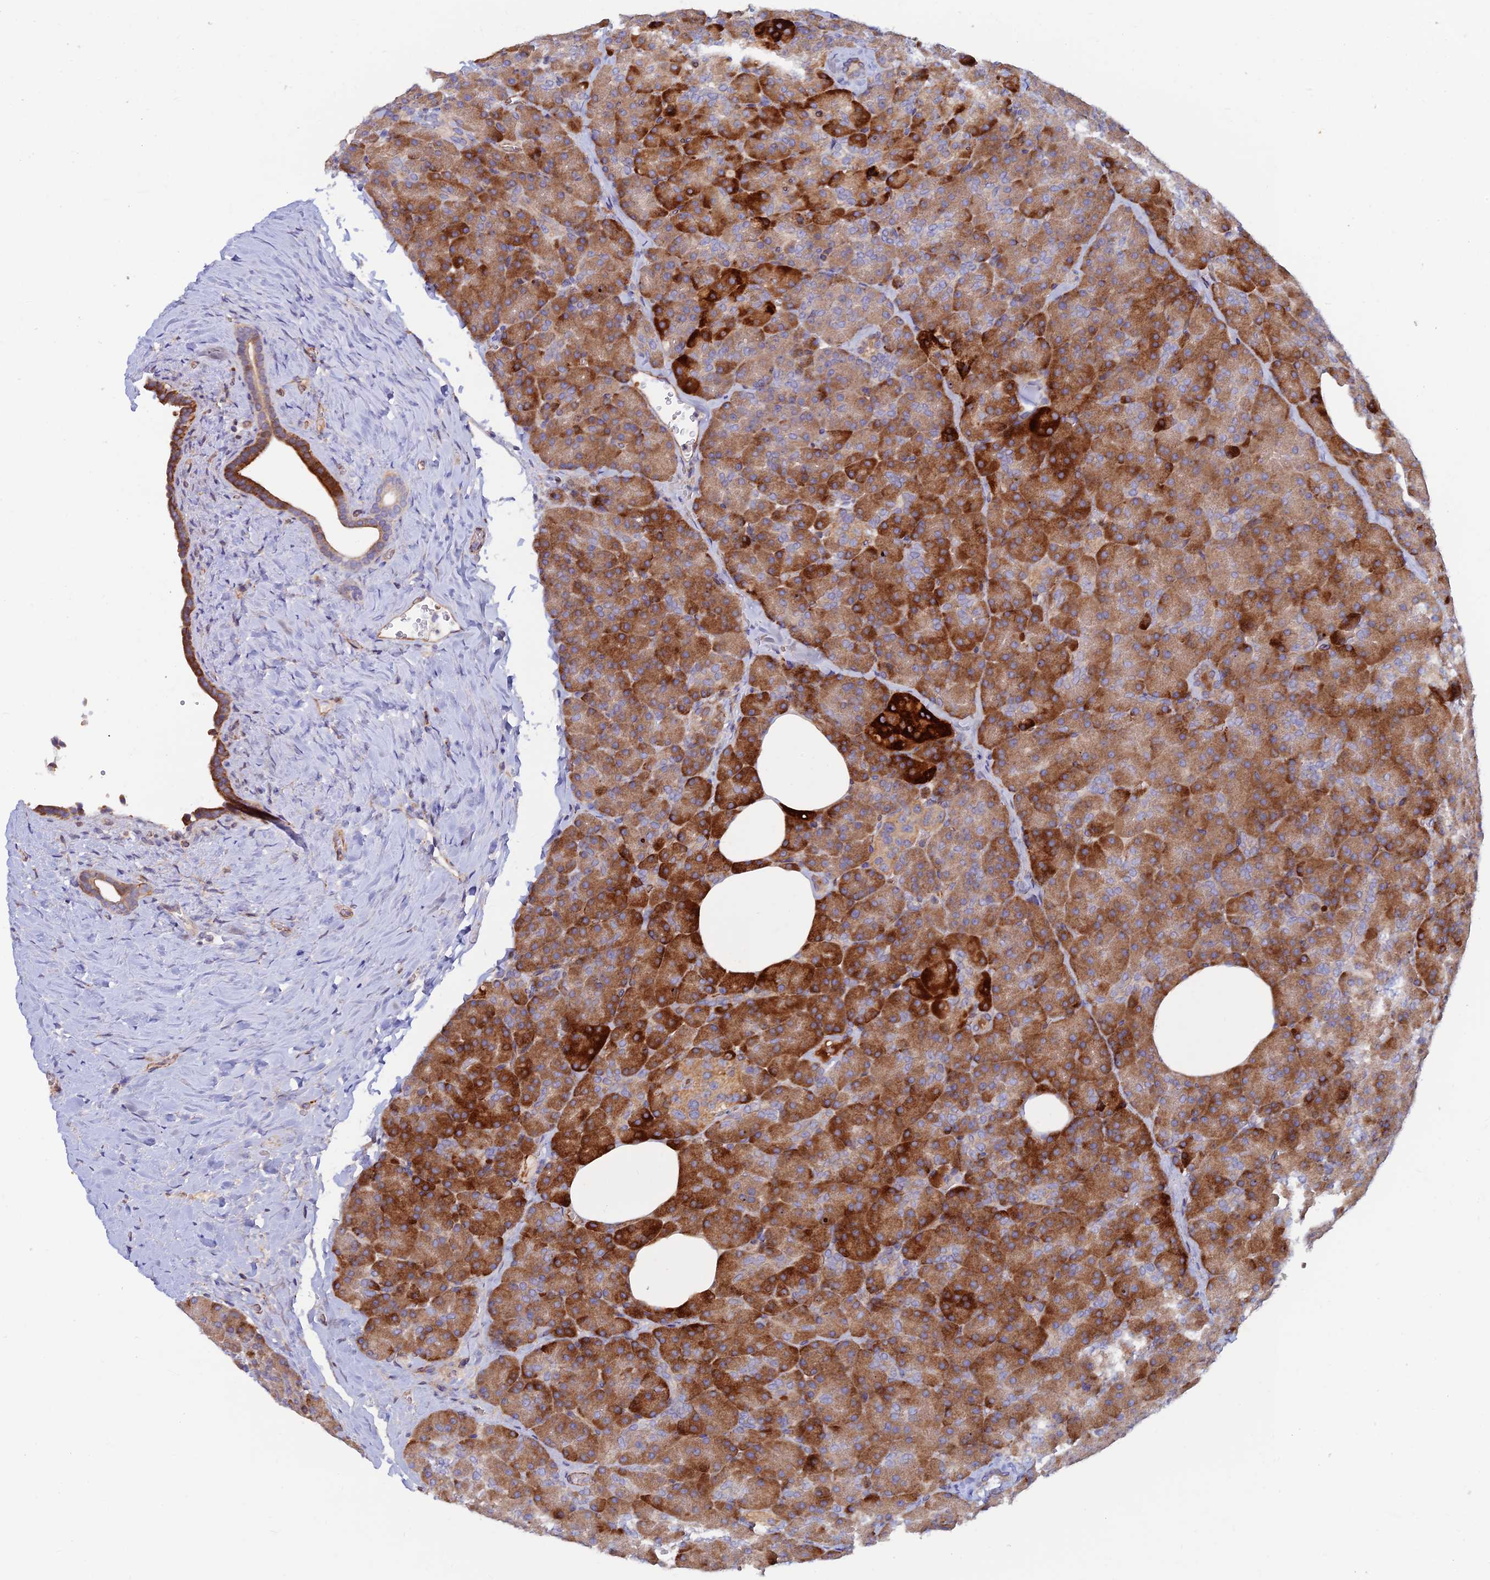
{"staining": {"intensity": "strong", "quantity": "25%-75%", "location": "cytoplasmic/membranous"}, "tissue": "pancreas", "cell_type": "Exocrine glandular cells", "image_type": "normal", "snomed": [{"axis": "morphology", "description": "Normal tissue, NOS"}, {"axis": "morphology", "description": "Carcinoid, malignant, NOS"}, {"axis": "topography", "description": "Pancreas"}], "caption": "About 25%-75% of exocrine glandular cells in normal pancreas reveal strong cytoplasmic/membranous protein positivity as visualized by brown immunohistochemical staining.", "gene": "GMCL1", "patient": {"sex": "female", "age": 35}}